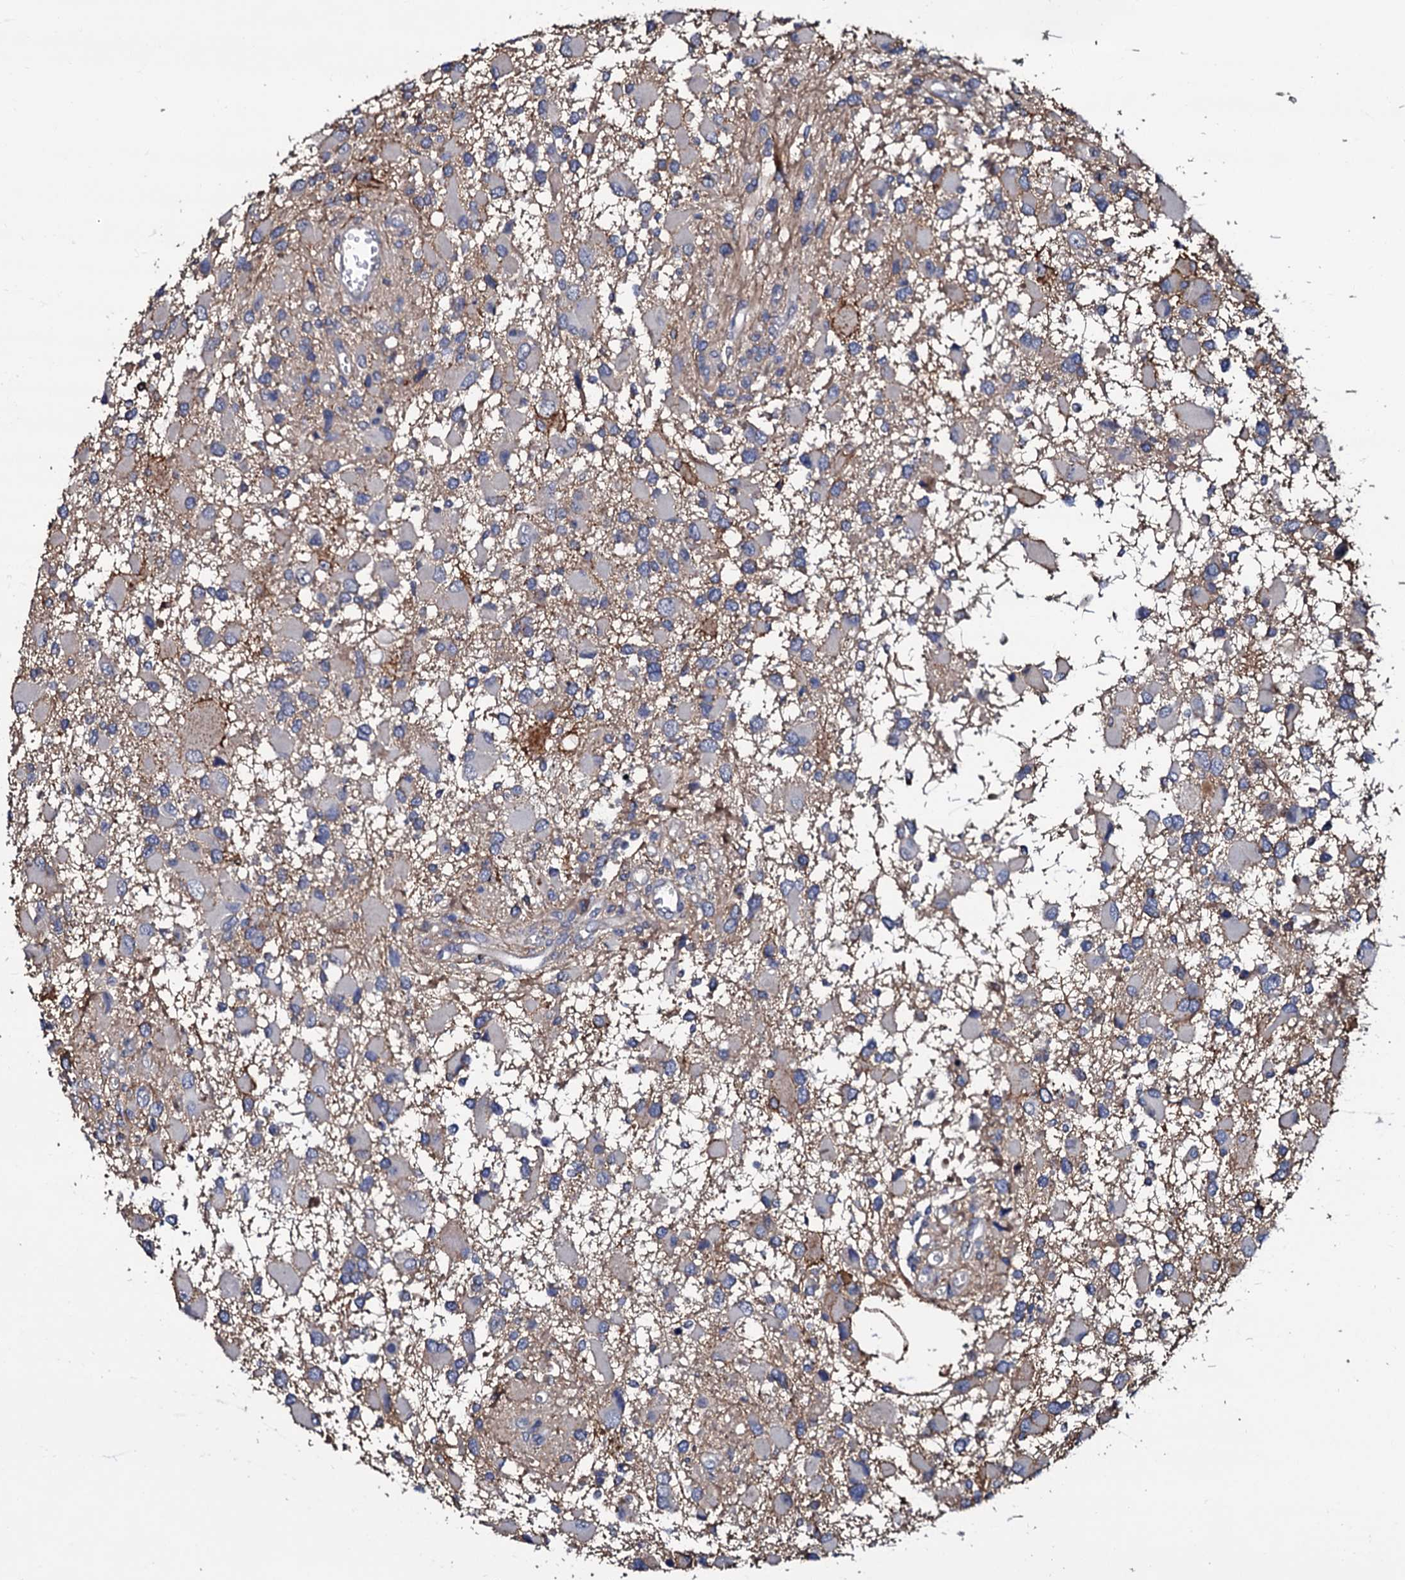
{"staining": {"intensity": "negative", "quantity": "none", "location": "none"}, "tissue": "glioma", "cell_type": "Tumor cells", "image_type": "cancer", "snomed": [{"axis": "morphology", "description": "Glioma, malignant, High grade"}, {"axis": "topography", "description": "Brain"}], "caption": "Micrograph shows no protein staining in tumor cells of glioma tissue. (DAB immunohistochemistry (IHC) visualized using brightfield microscopy, high magnification).", "gene": "CPNE2", "patient": {"sex": "male", "age": 53}}